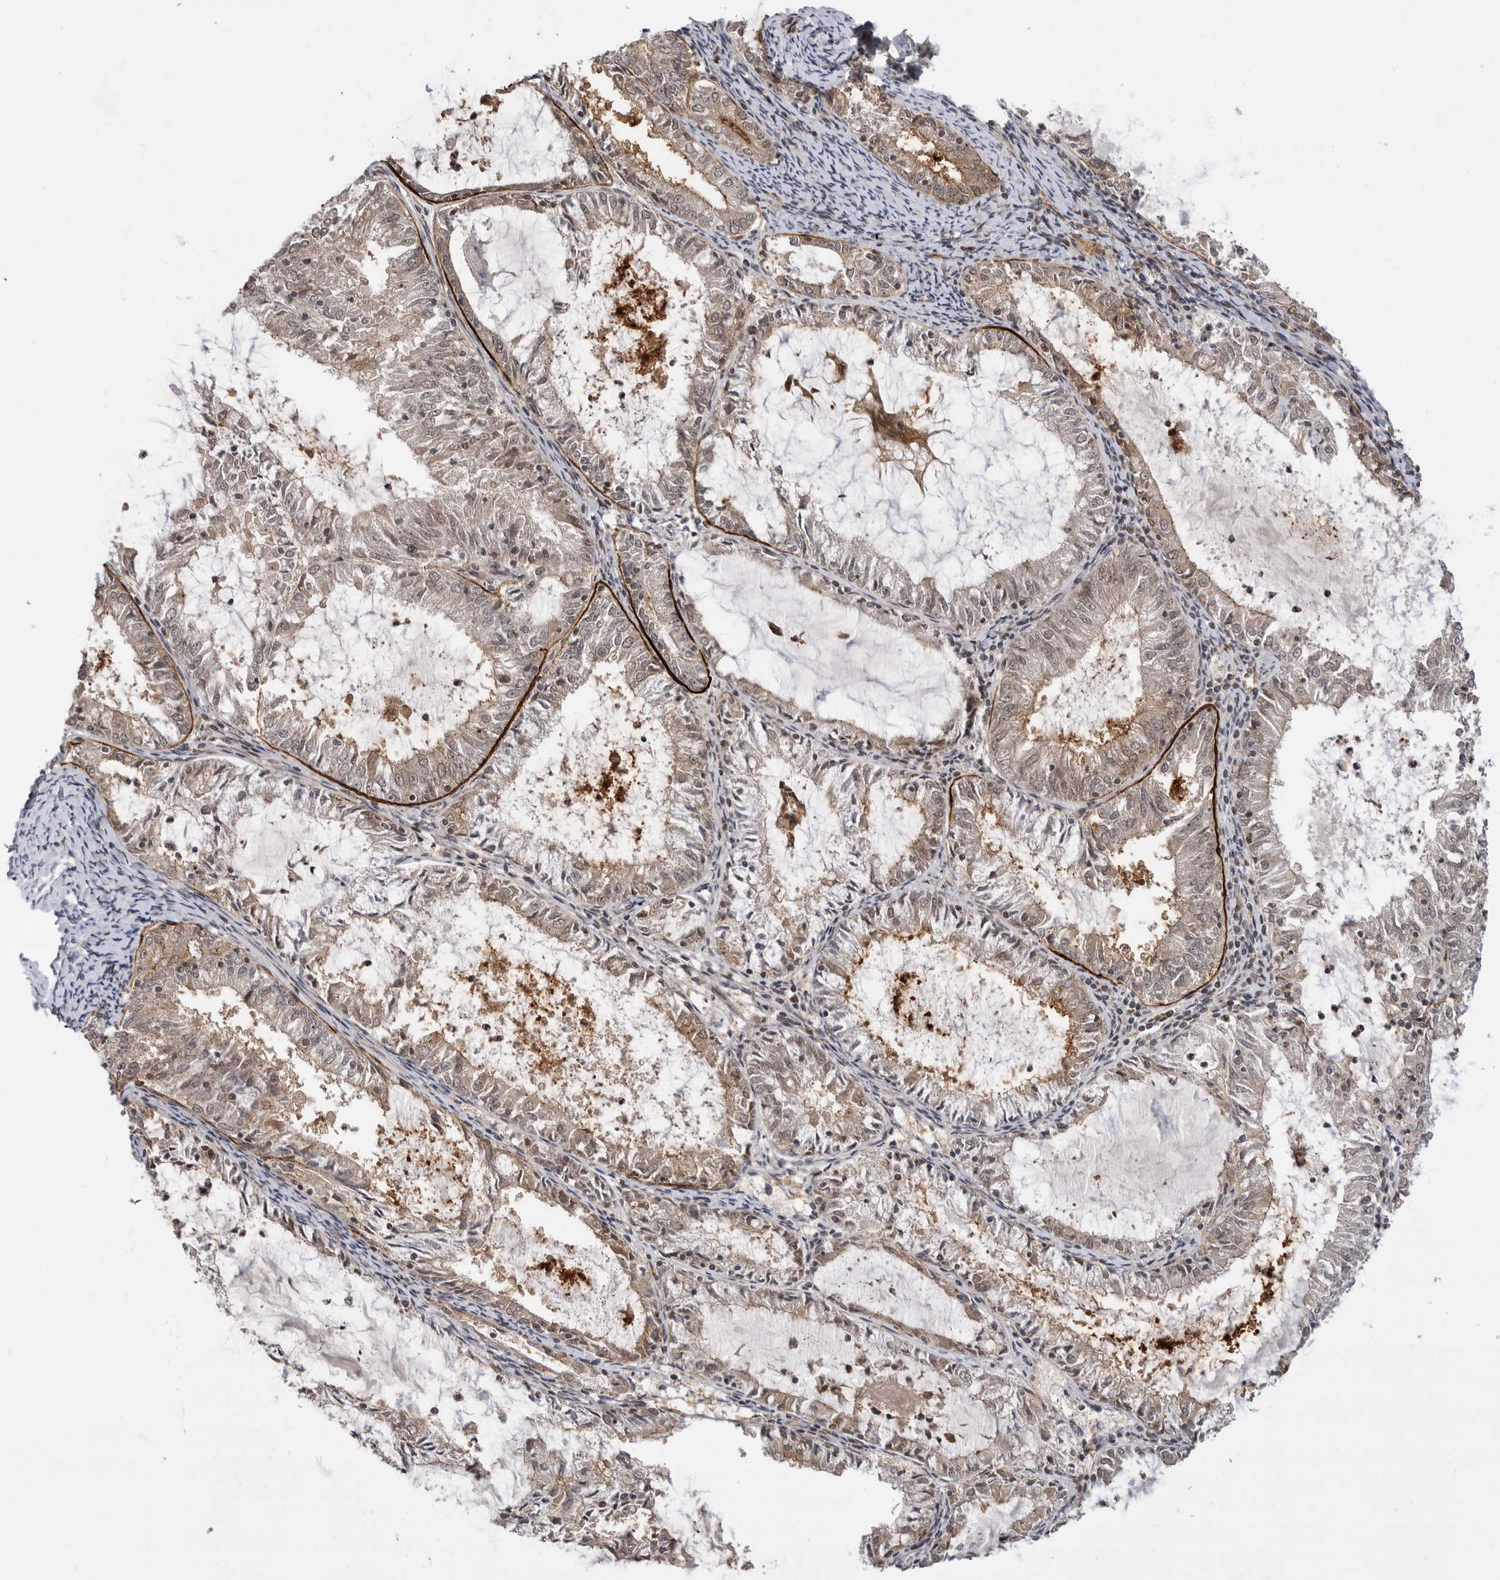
{"staining": {"intensity": "moderate", "quantity": "25%-75%", "location": "cytoplasmic/membranous"}, "tissue": "endometrial cancer", "cell_type": "Tumor cells", "image_type": "cancer", "snomed": [{"axis": "morphology", "description": "Adenocarcinoma, NOS"}, {"axis": "topography", "description": "Endometrium"}], "caption": "Immunohistochemical staining of endometrial adenocarcinoma demonstrates moderate cytoplasmic/membranous protein expression in approximately 25%-75% of tumor cells.", "gene": "CSNK1G3", "patient": {"sex": "female", "age": 57}}